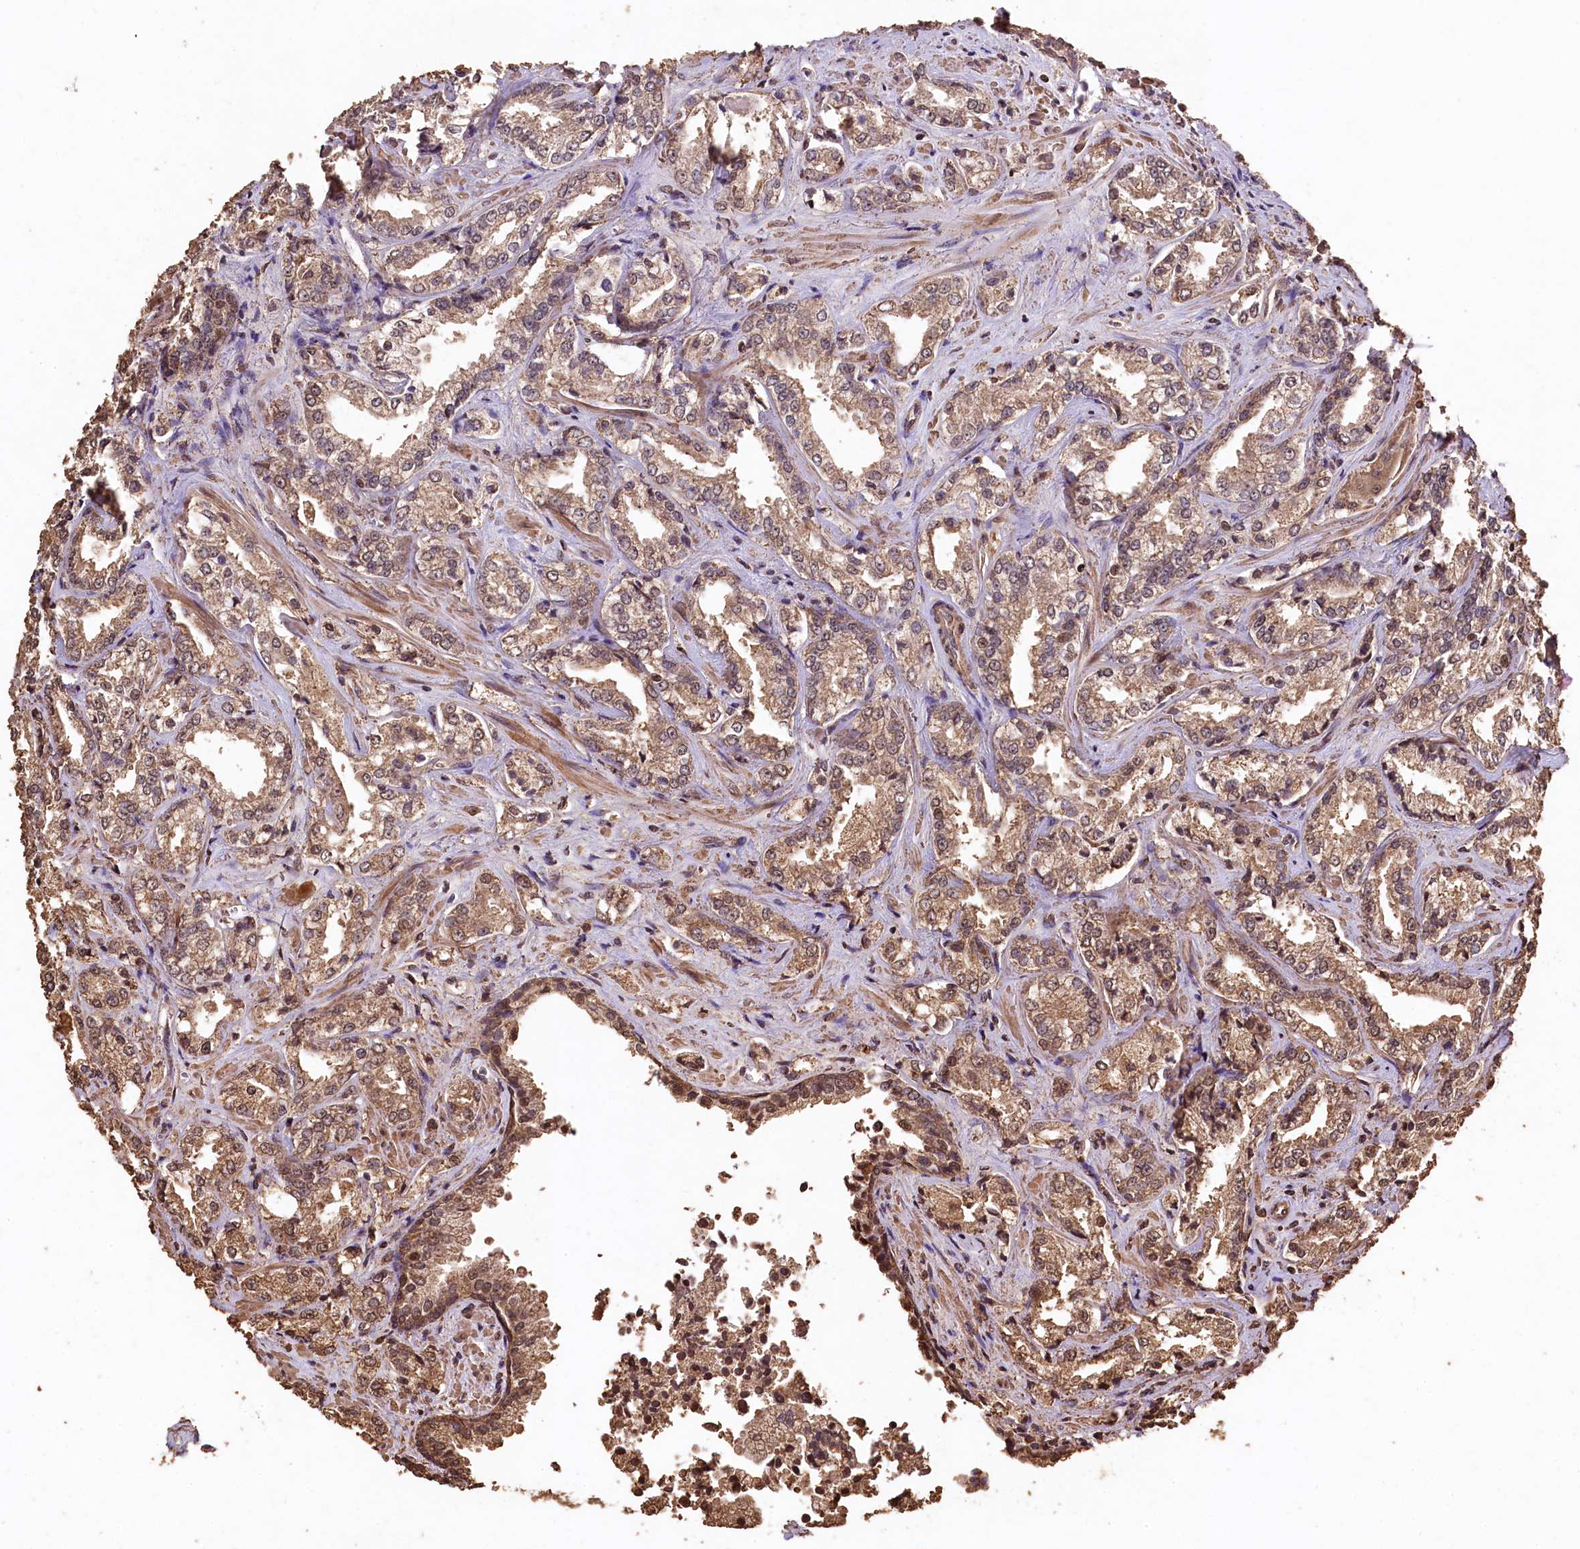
{"staining": {"intensity": "moderate", "quantity": ">75%", "location": "cytoplasmic/membranous,nuclear"}, "tissue": "prostate cancer", "cell_type": "Tumor cells", "image_type": "cancer", "snomed": [{"axis": "morphology", "description": "Adenocarcinoma, Low grade"}, {"axis": "topography", "description": "Prostate"}], "caption": "The histopathology image reveals immunohistochemical staining of prostate cancer. There is moderate cytoplasmic/membranous and nuclear positivity is appreciated in about >75% of tumor cells. The staining was performed using DAB, with brown indicating positive protein expression. Nuclei are stained blue with hematoxylin.", "gene": "CEP57L1", "patient": {"sex": "male", "age": 47}}